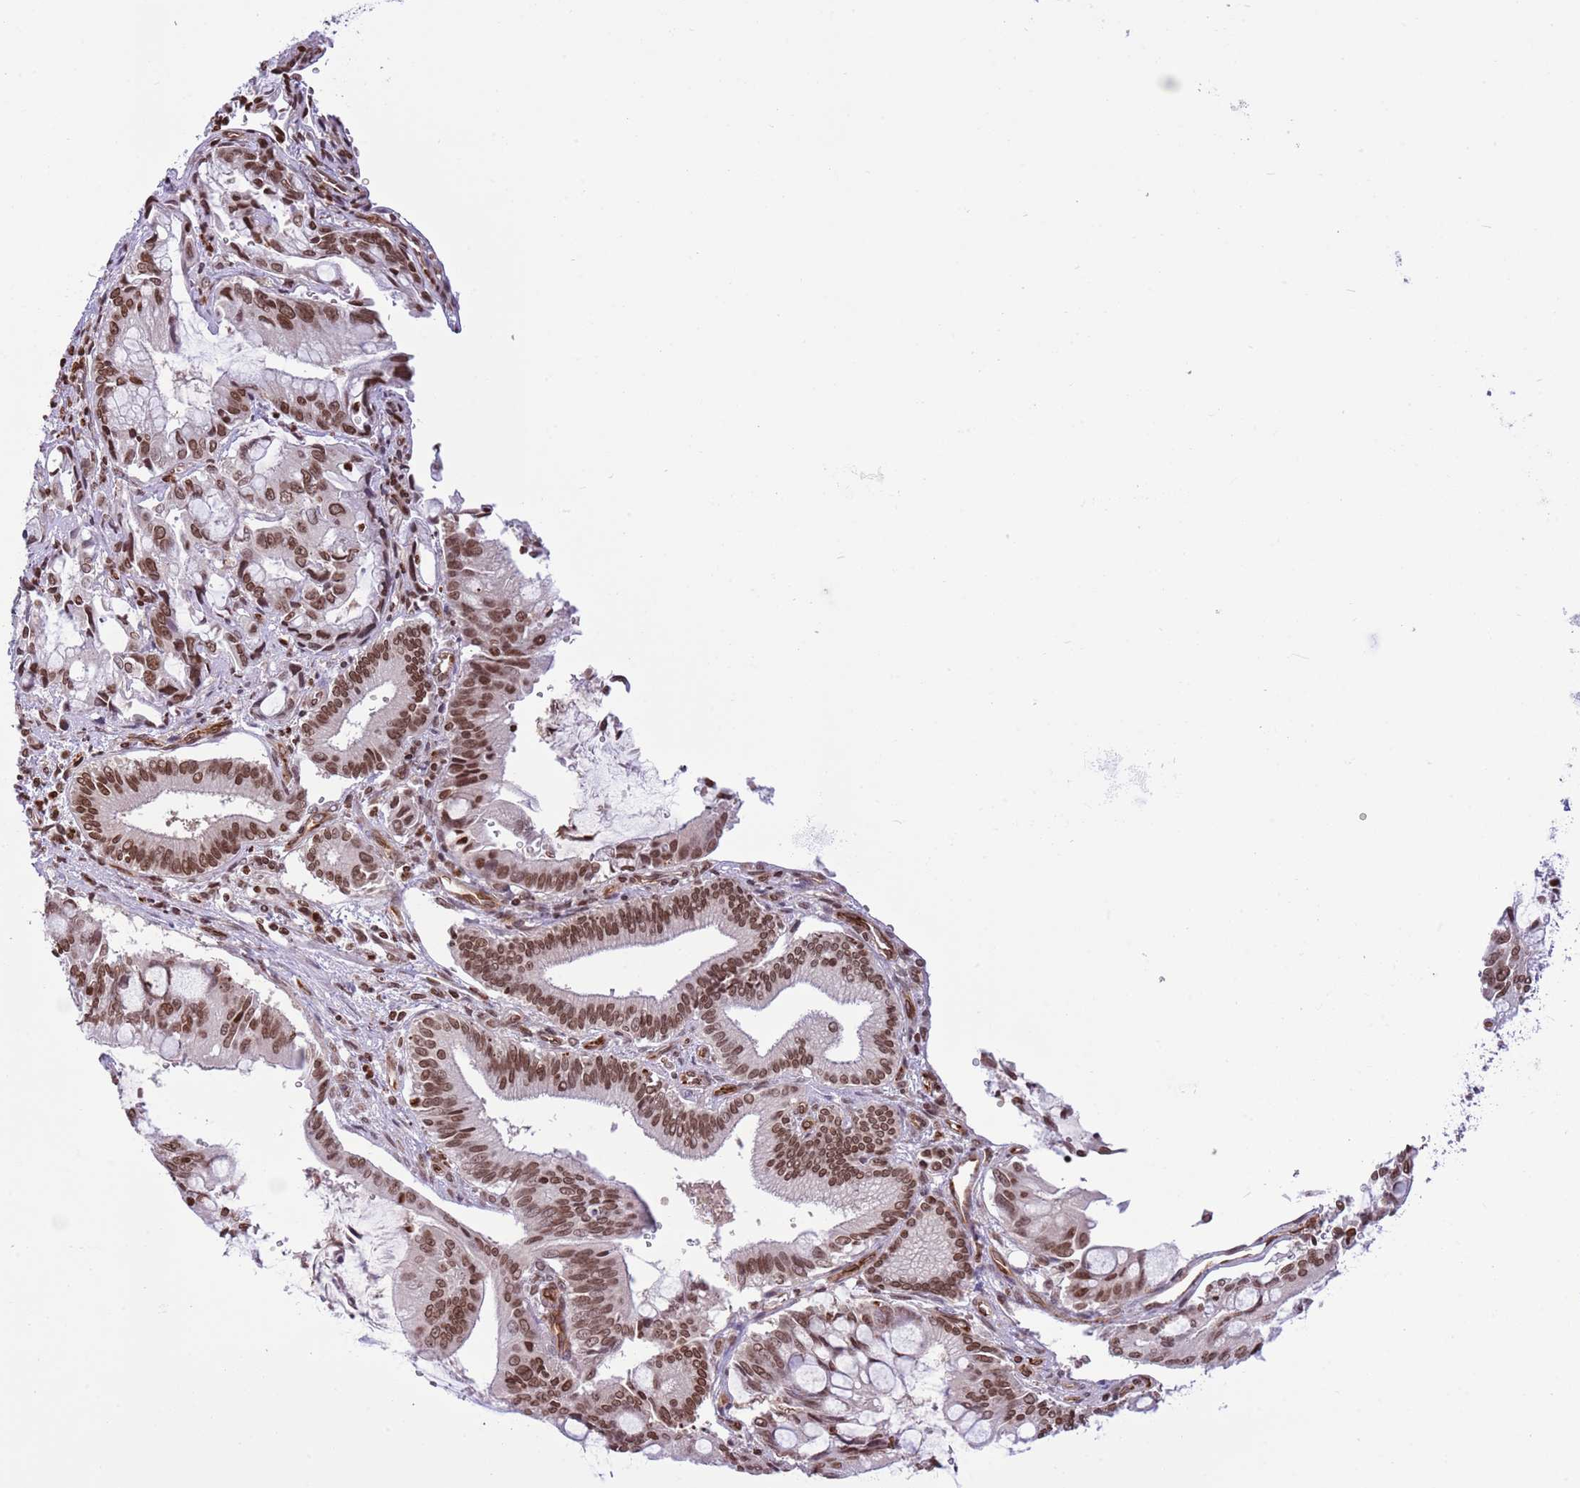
{"staining": {"intensity": "moderate", "quantity": ">75%", "location": "nuclear"}, "tissue": "pancreatic cancer", "cell_type": "Tumor cells", "image_type": "cancer", "snomed": [{"axis": "morphology", "description": "Adenocarcinoma, NOS"}, {"axis": "topography", "description": "Pancreas"}], "caption": "Pancreatic cancer (adenocarcinoma) tissue displays moderate nuclear positivity in about >75% of tumor cells, visualized by immunohistochemistry.", "gene": "NRIP1", "patient": {"sex": "male", "age": 68}}